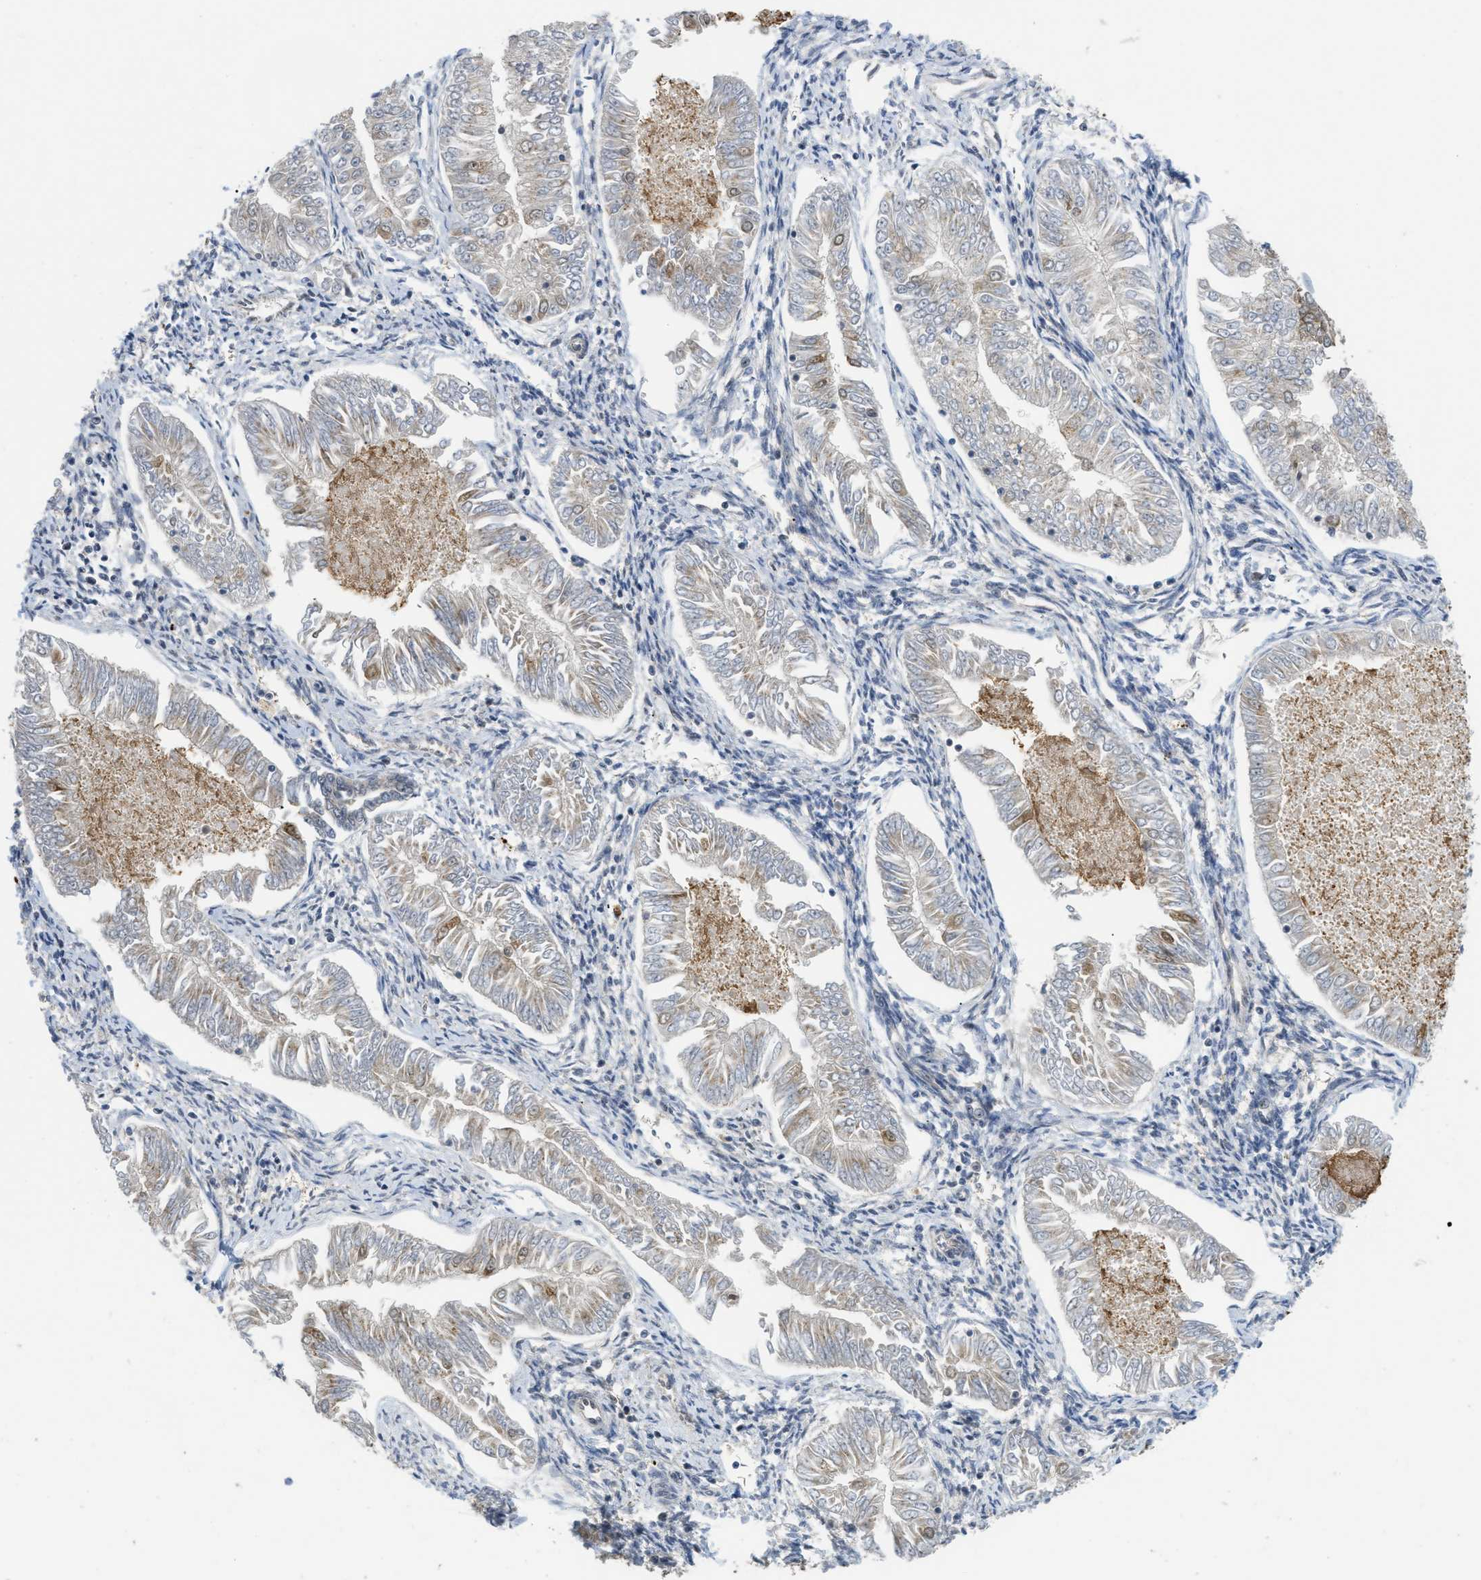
{"staining": {"intensity": "weak", "quantity": "<25%", "location": "cytoplasmic/membranous"}, "tissue": "endometrial cancer", "cell_type": "Tumor cells", "image_type": "cancer", "snomed": [{"axis": "morphology", "description": "Adenocarcinoma, NOS"}, {"axis": "topography", "description": "Endometrium"}], "caption": "High magnification brightfield microscopy of endometrial adenocarcinoma stained with DAB (3,3'-diaminobenzidine) (brown) and counterstained with hematoxylin (blue): tumor cells show no significant expression.", "gene": "TACC1", "patient": {"sex": "female", "age": 53}}